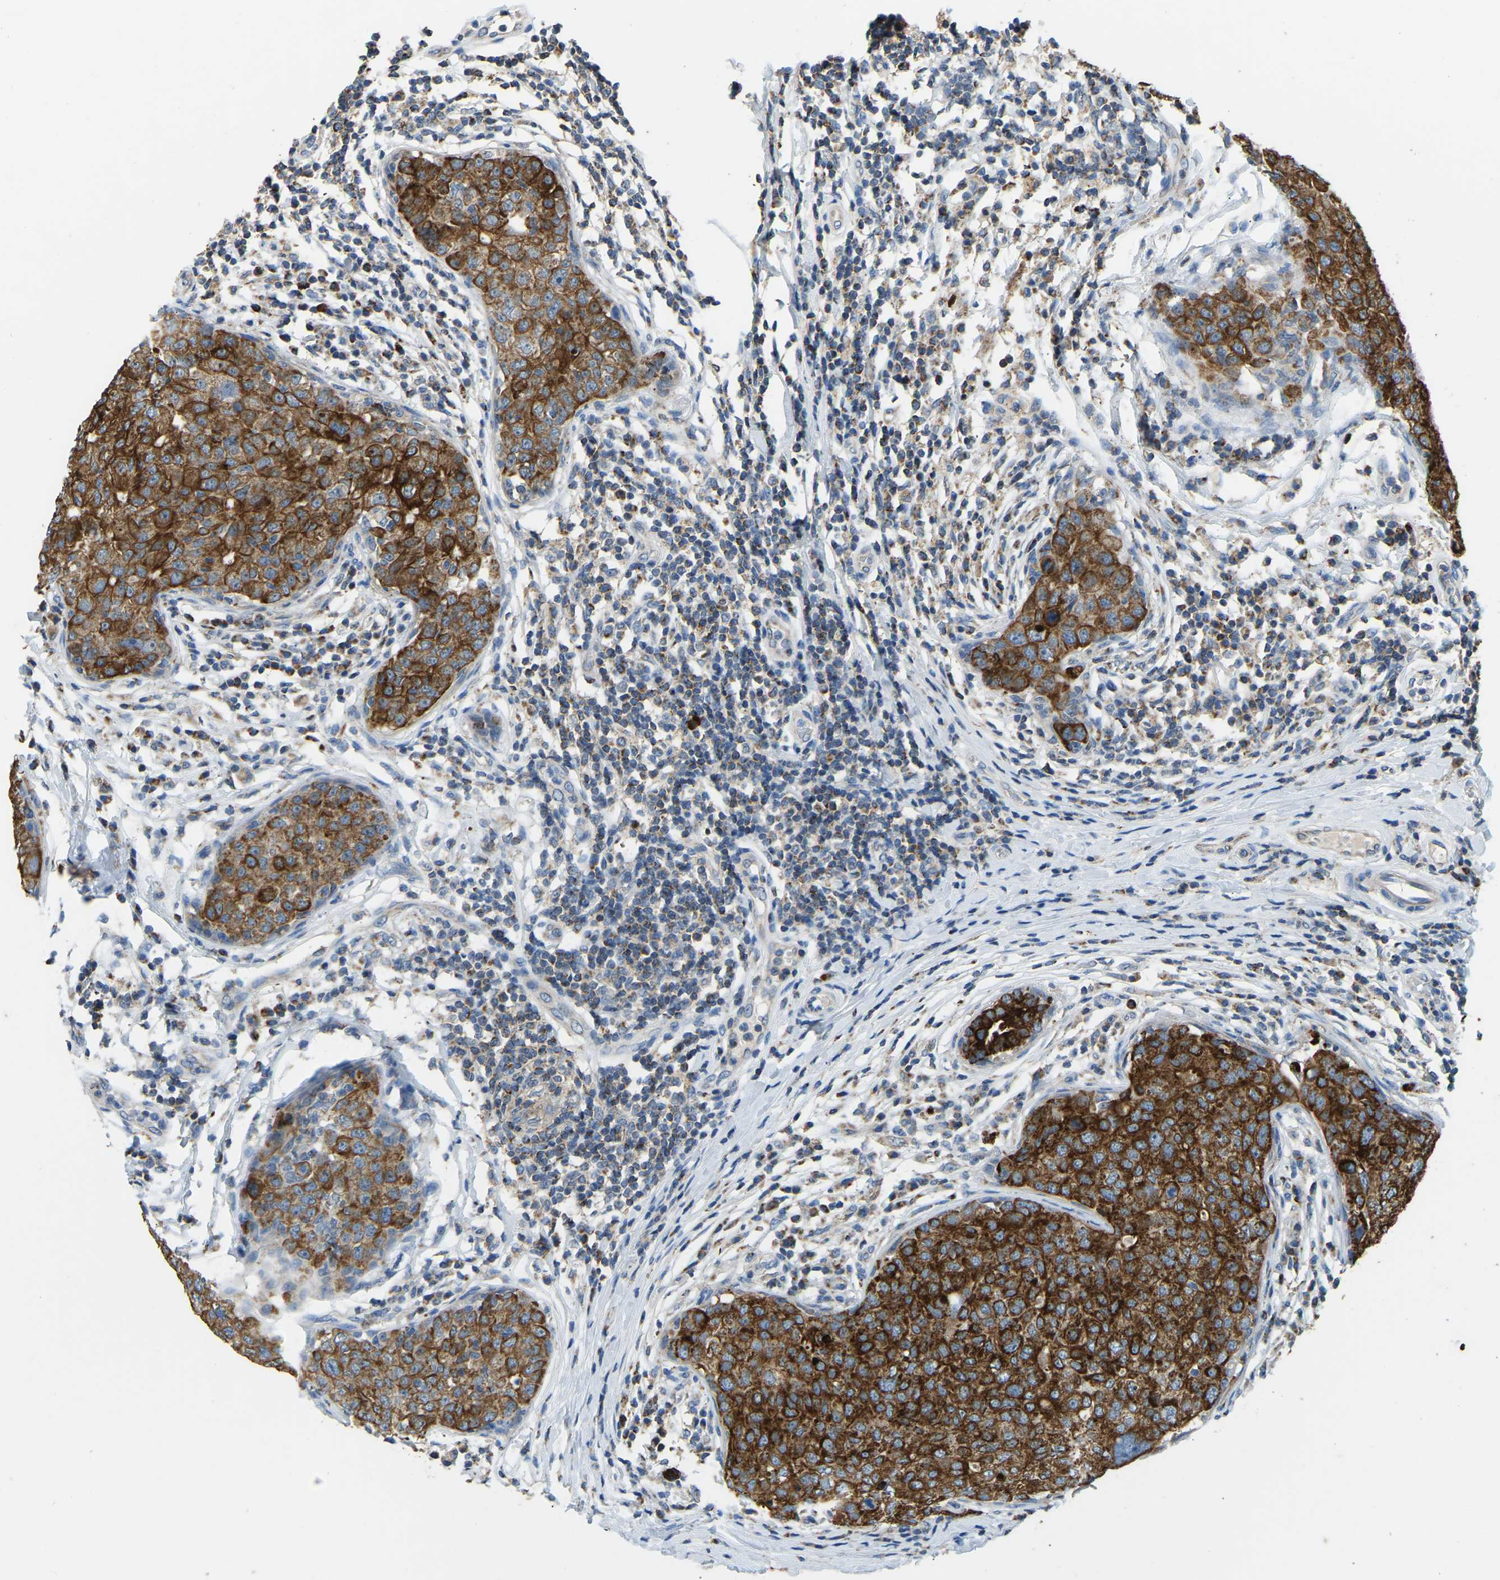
{"staining": {"intensity": "strong", "quantity": ">75%", "location": "cytoplasmic/membranous"}, "tissue": "breast cancer", "cell_type": "Tumor cells", "image_type": "cancer", "snomed": [{"axis": "morphology", "description": "Duct carcinoma"}, {"axis": "topography", "description": "Breast"}], "caption": "Immunohistochemistry (IHC) image of neoplastic tissue: human breast cancer stained using IHC demonstrates high levels of strong protein expression localized specifically in the cytoplasmic/membranous of tumor cells, appearing as a cytoplasmic/membranous brown color.", "gene": "ZNF200", "patient": {"sex": "female", "age": 27}}